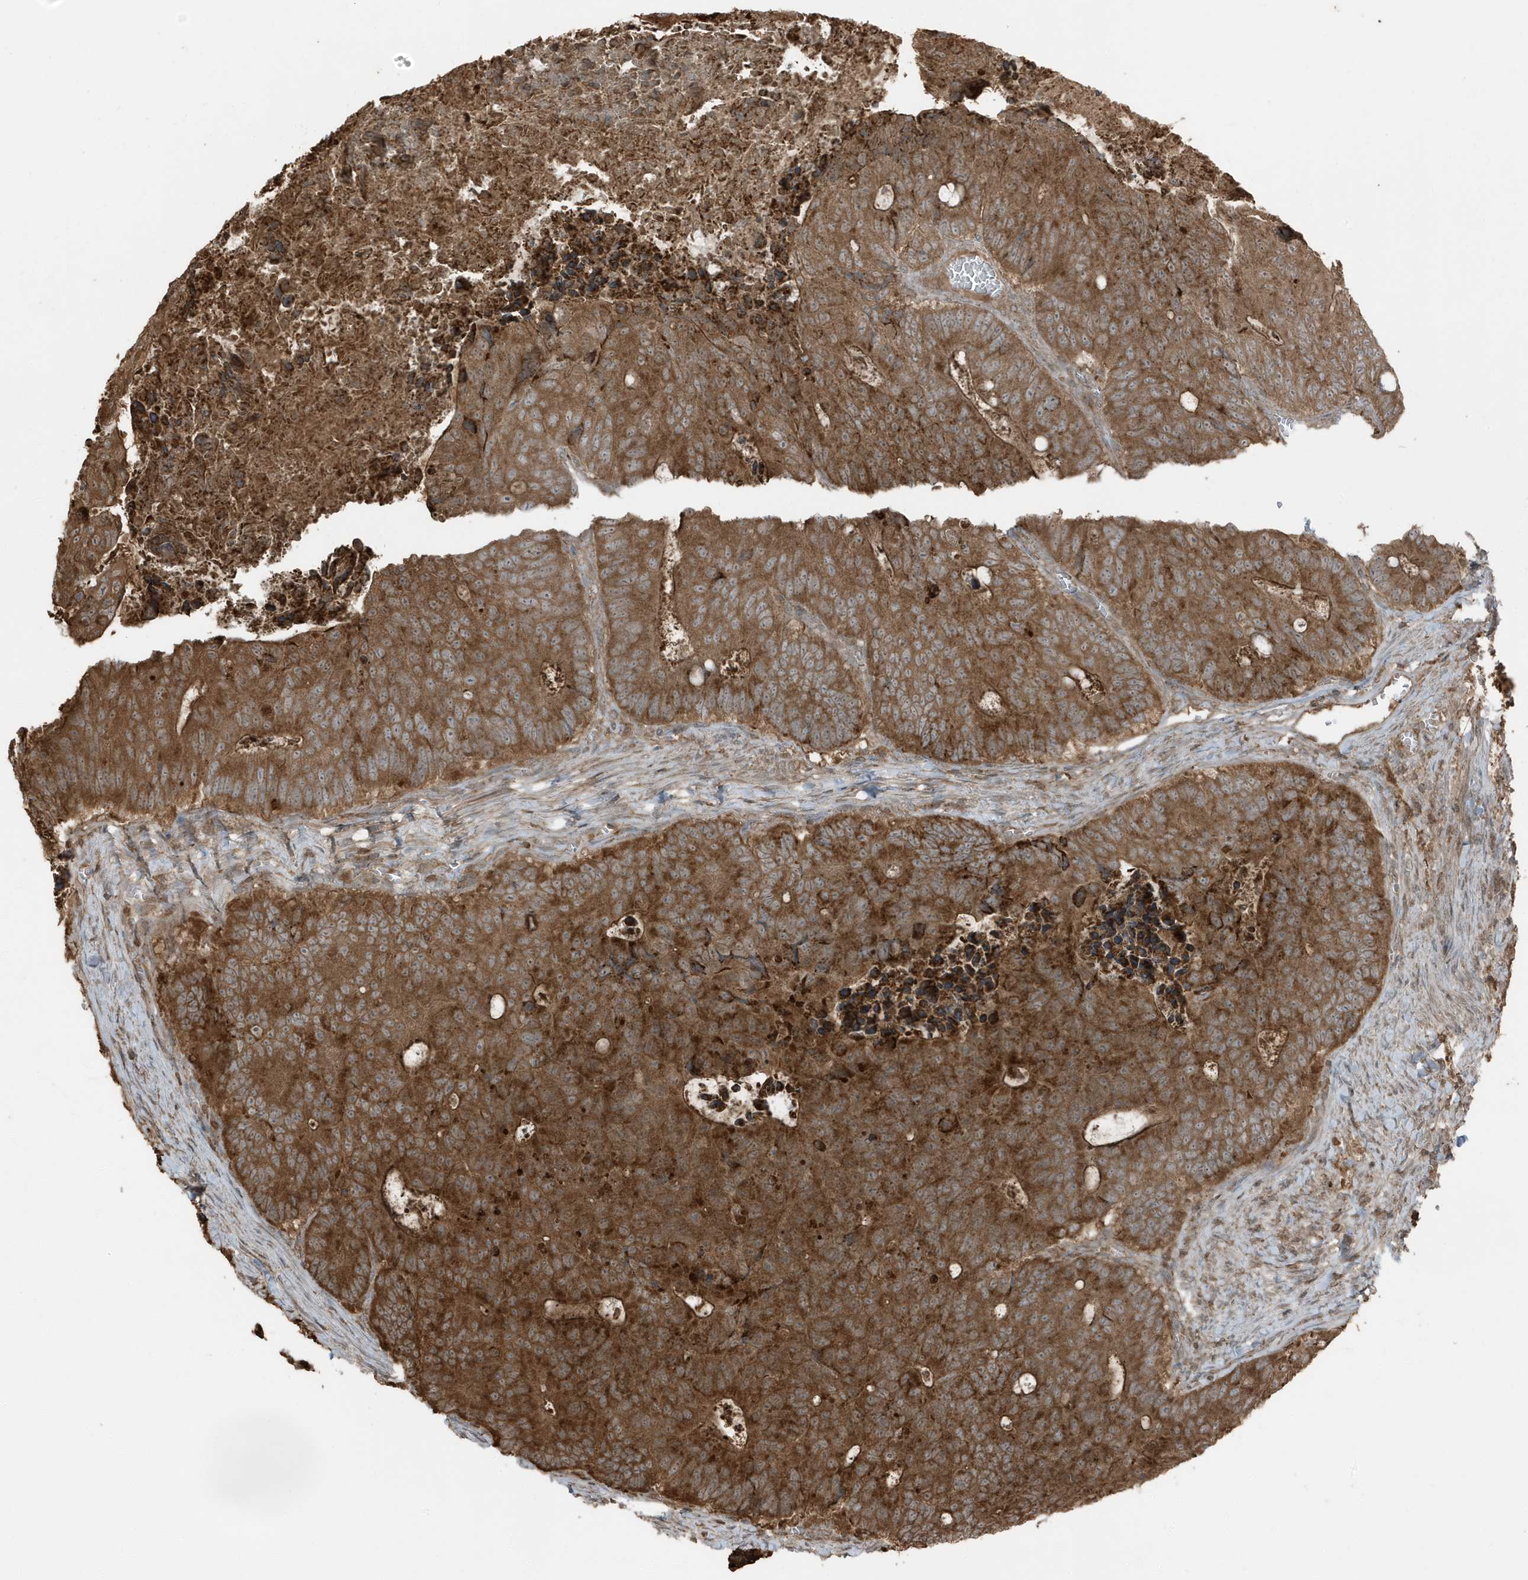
{"staining": {"intensity": "strong", "quantity": ">75%", "location": "cytoplasmic/membranous"}, "tissue": "colorectal cancer", "cell_type": "Tumor cells", "image_type": "cancer", "snomed": [{"axis": "morphology", "description": "Adenocarcinoma, NOS"}, {"axis": "topography", "description": "Colon"}], "caption": "A high amount of strong cytoplasmic/membranous staining is appreciated in about >75% of tumor cells in colorectal adenocarcinoma tissue.", "gene": "AZI2", "patient": {"sex": "male", "age": 87}}